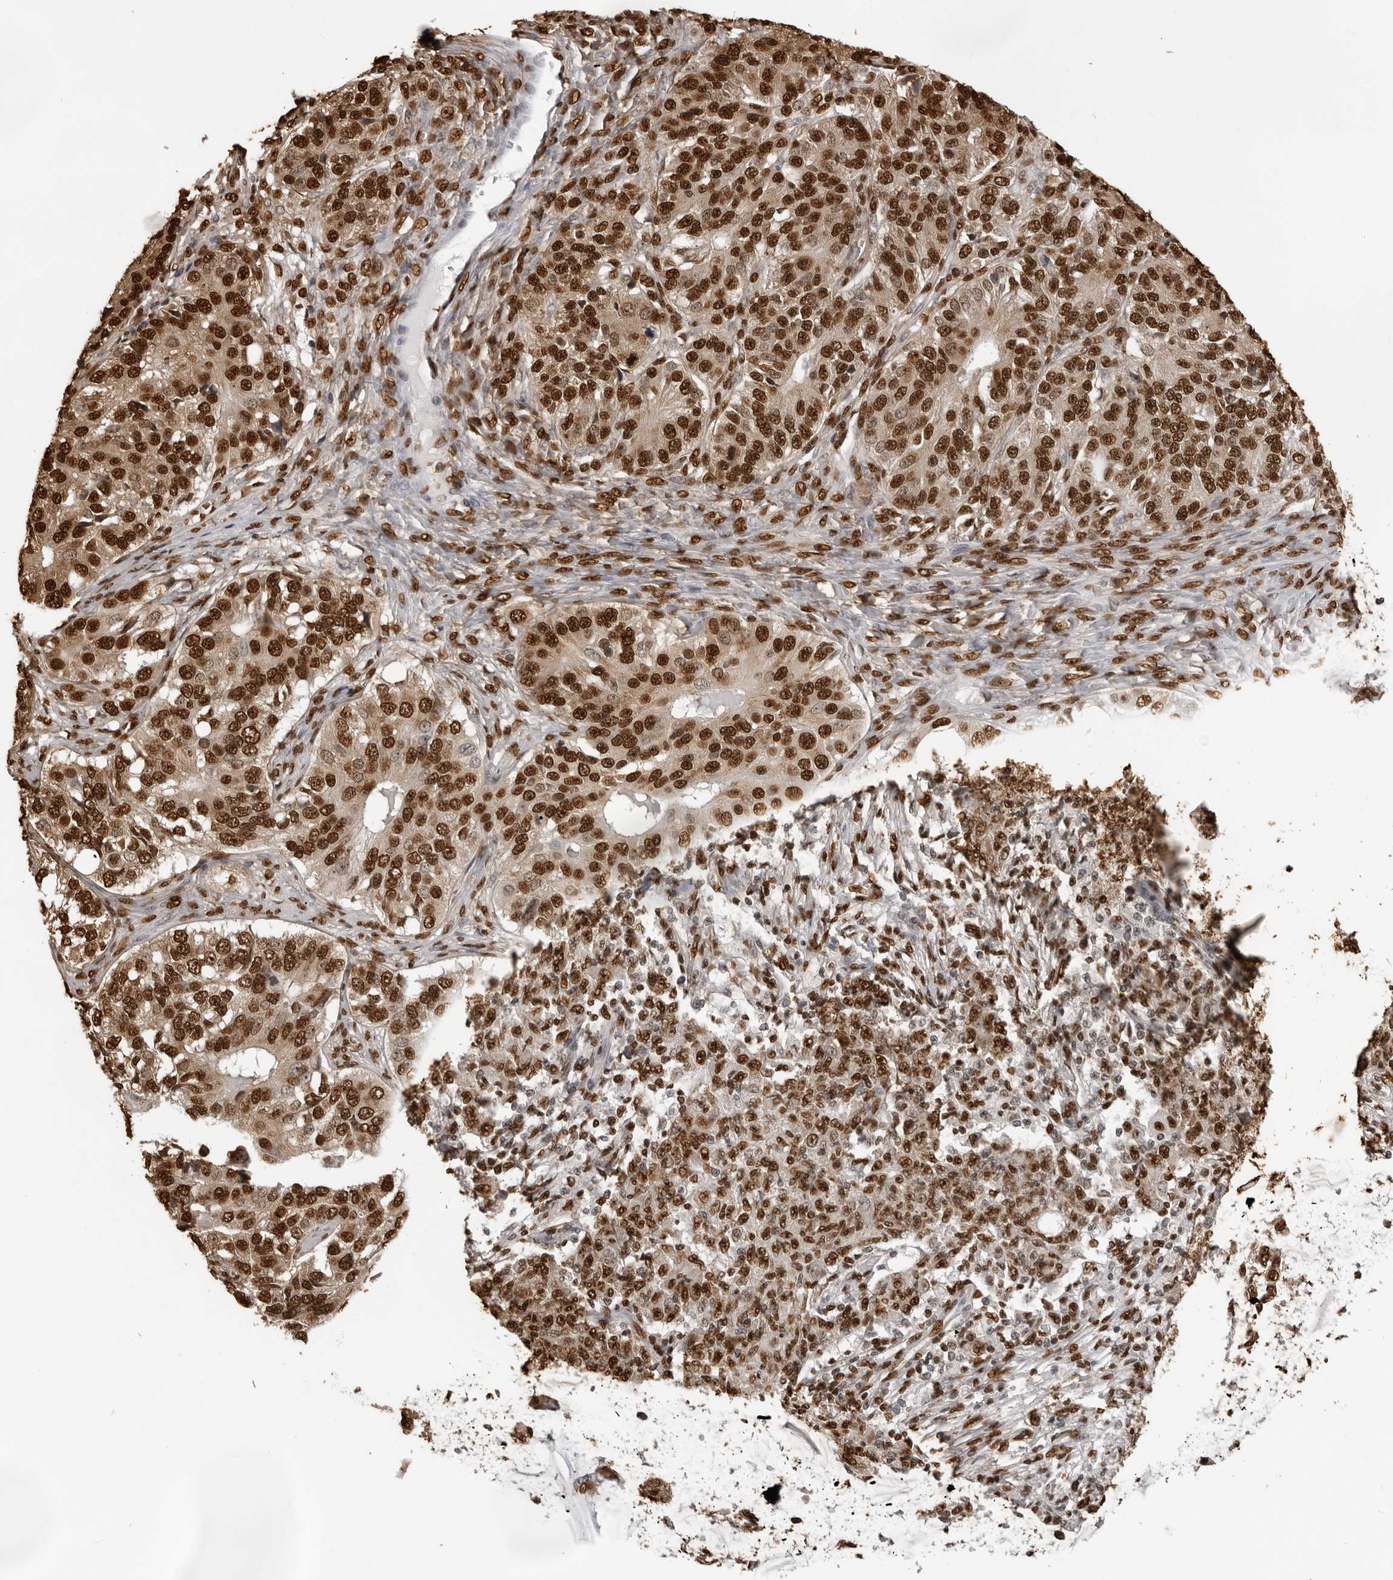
{"staining": {"intensity": "strong", "quantity": ">75%", "location": "nuclear"}, "tissue": "ovarian cancer", "cell_type": "Tumor cells", "image_type": "cancer", "snomed": [{"axis": "morphology", "description": "Carcinoma, endometroid"}, {"axis": "topography", "description": "Ovary"}], "caption": "Immunohistochemical staining of human ovarian cancer exhibits high levels of strong nuclear positivity in approximately >75% of tumor cells.", "gene": "ZFP91", "patient": {"sex": "female", "age": 51}}